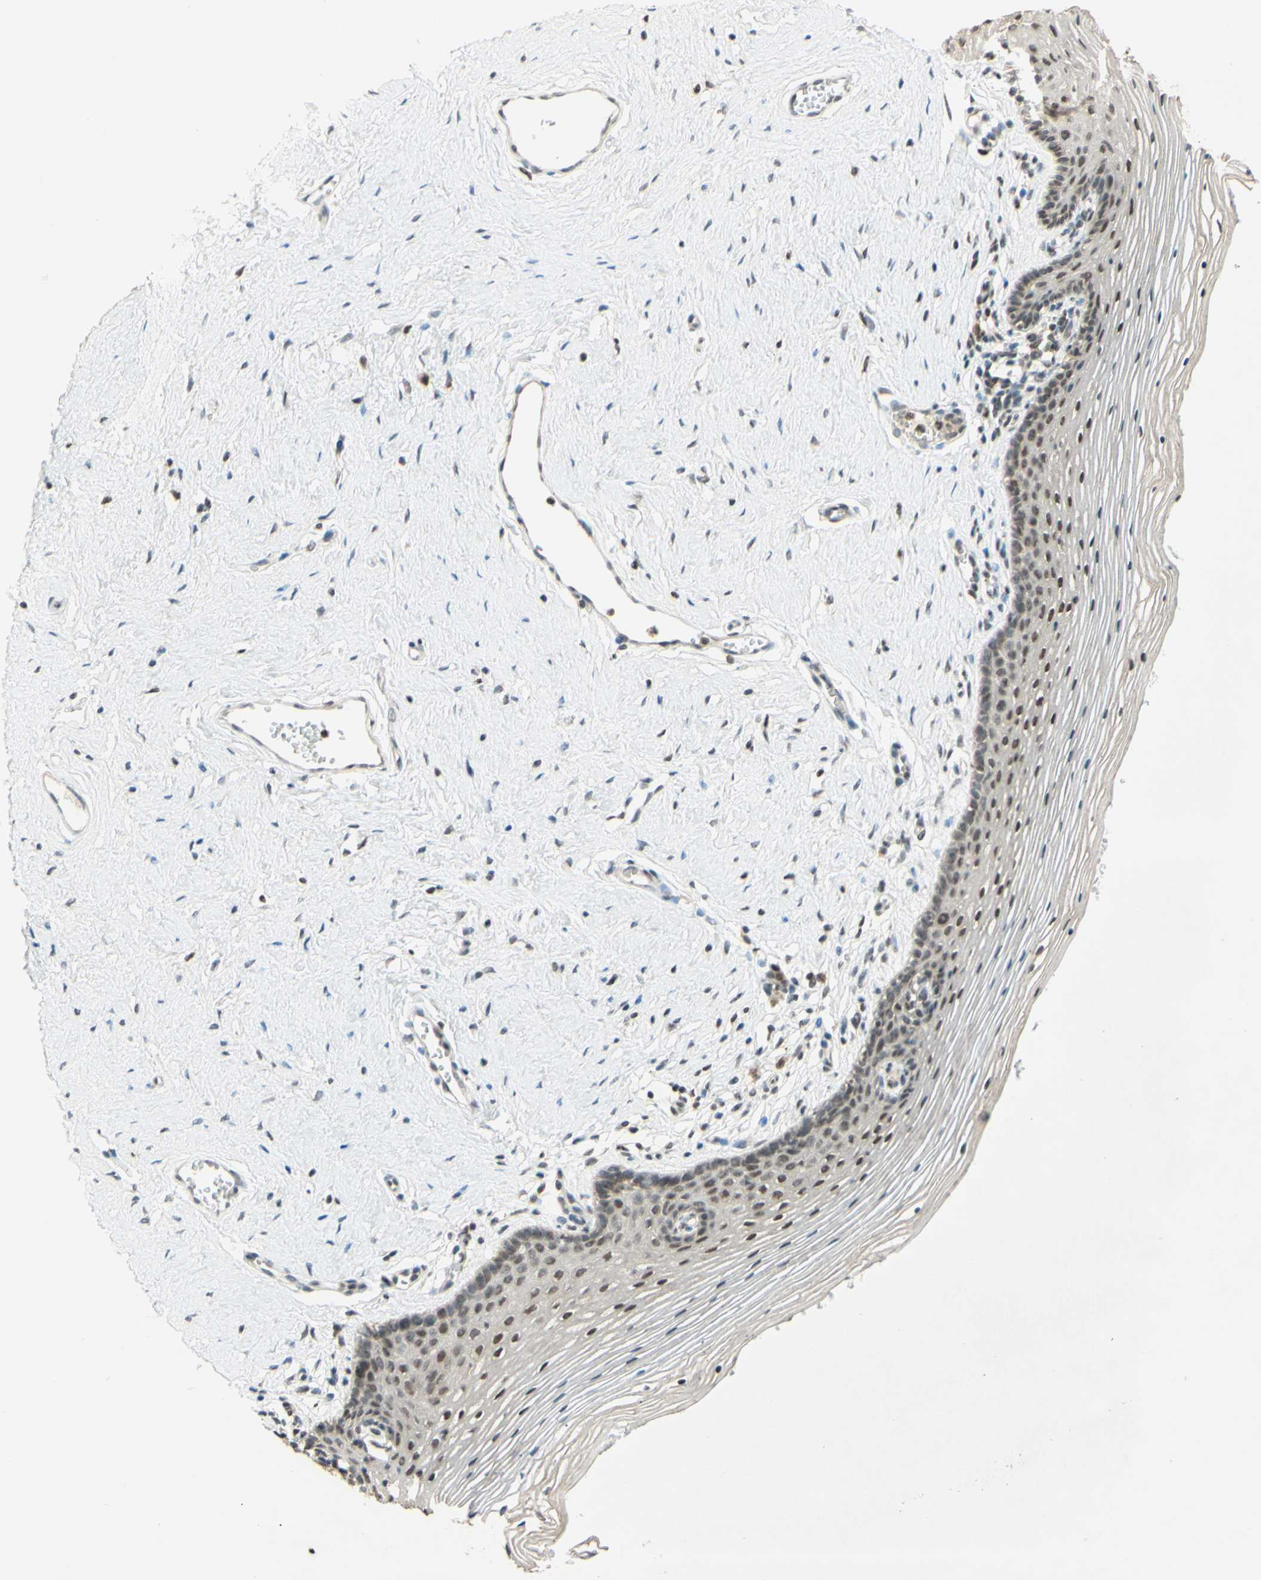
{"staining": {"intensity": "moderate", "quantity": "25%-75%", "location": "nuclear"}, "tissue": "vagina", "cell_type": "Squamous epithelial cells", "image_type": "normal", "snomed": [{"axis": "morphology", "description": "Normal tissue, NOS"}, {"axis": "topography", "description": "Vagina"}], "caption": "Immunohistochemistry (IHC) staining of normal vagina, which reveals medium levels of moderate nuclear expression in approximately 25%-75% of squamous epithelial cells indicating moderate nuclear protein staining. The staining was performed using DAB (brown) for protein detection and nuclei were counterstained in hematoxylin (blue).", "gene": "SMARCB1", "patient": {"sex": "female", "age": 32}}